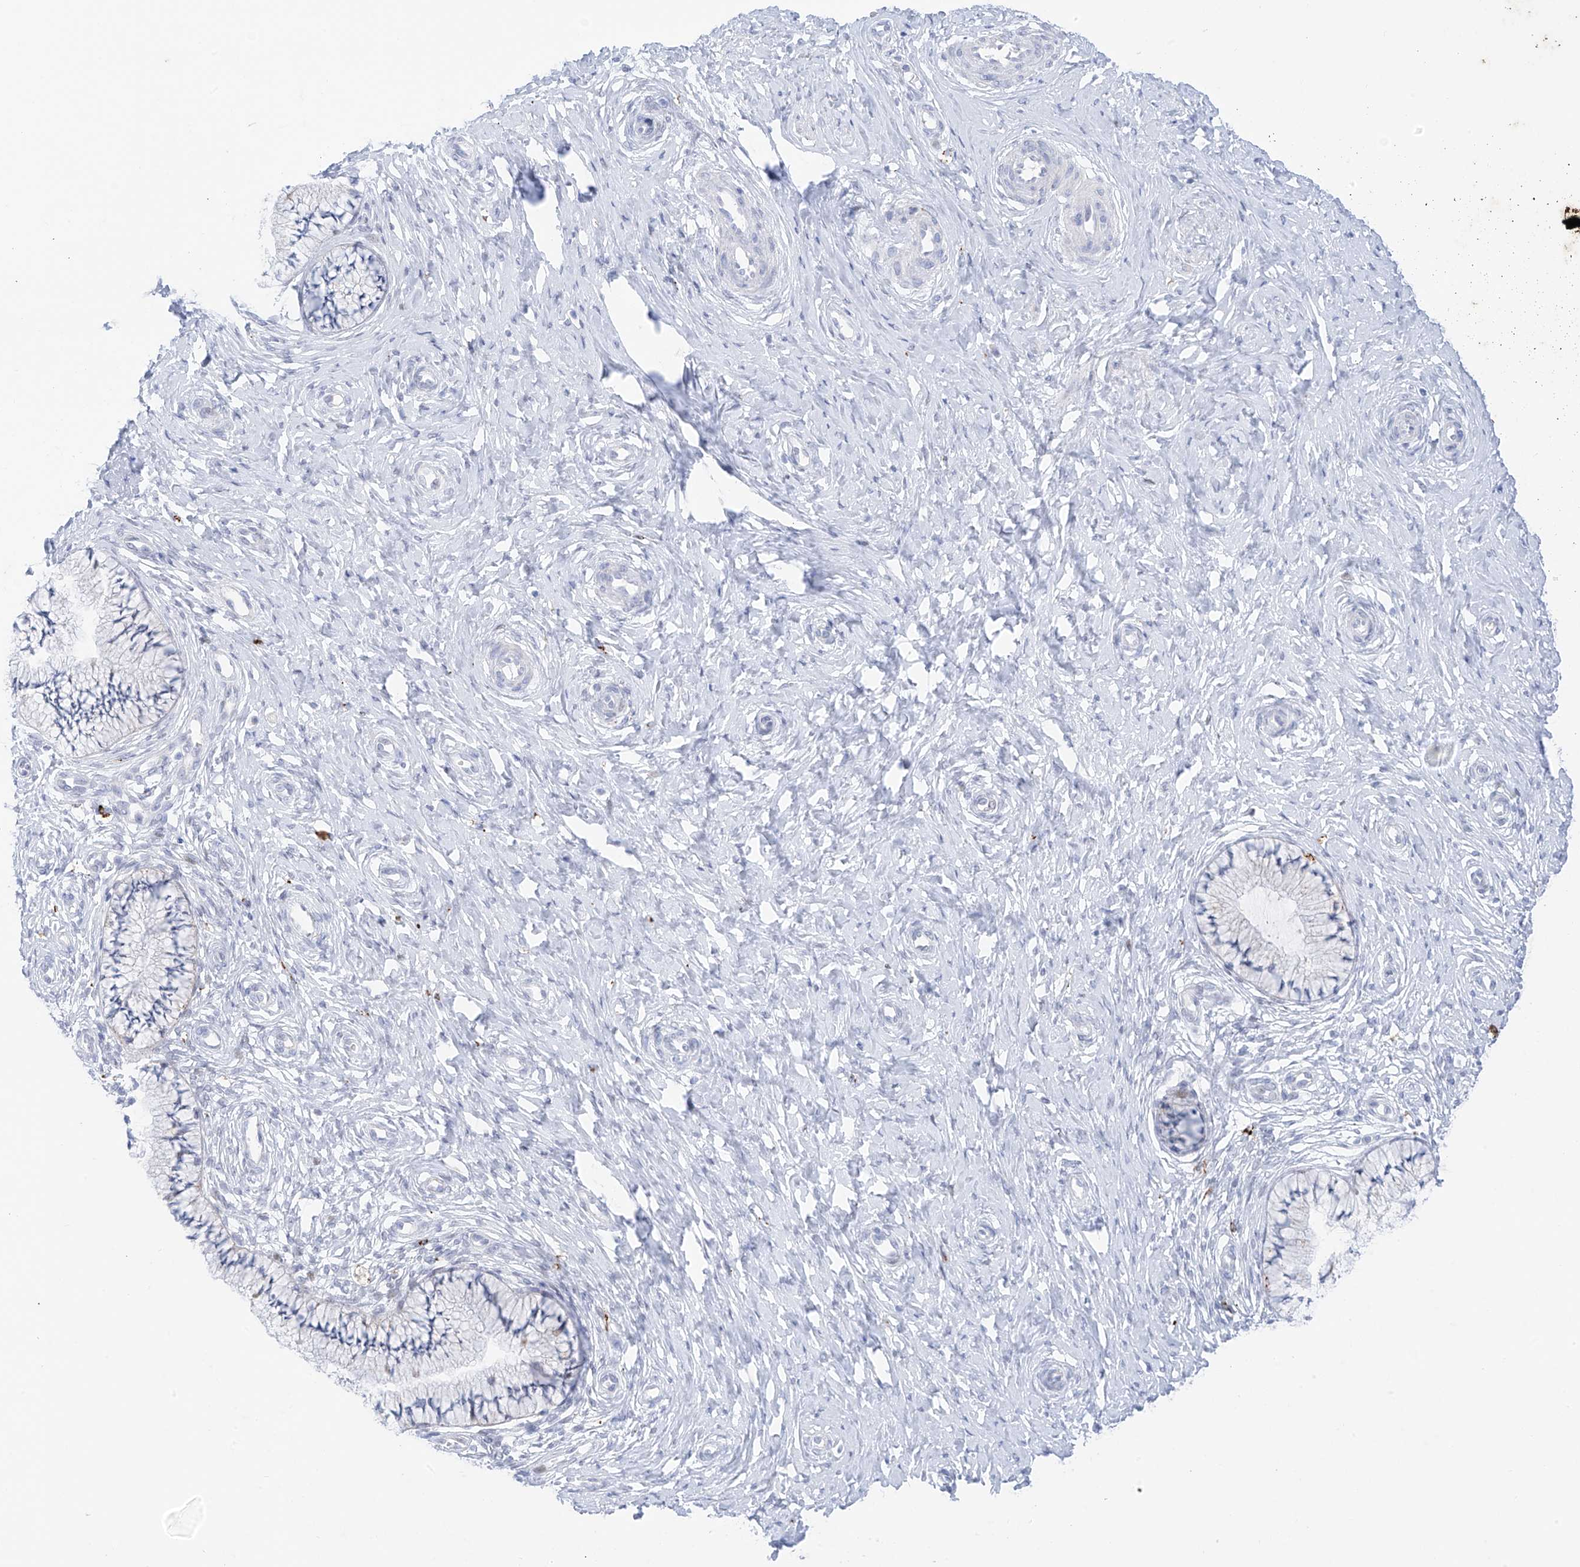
{"staining": {"intensity": "negative", "quantity": "none", "location": "none"}, "tissue": "cervix", "cell_type": "Glandular cells", "image_type": "normal", "snomed": [{"axis": "morphology", "description": "Normal tissue, NOS"}, {"axis": "topography", "description": "Cervix"}], "caption": "Protein analysis of normal cervix exhibits no significant expression in glandular cells.", "gene": "PSPH", "patient": {"sex": "female", "age": 36}}